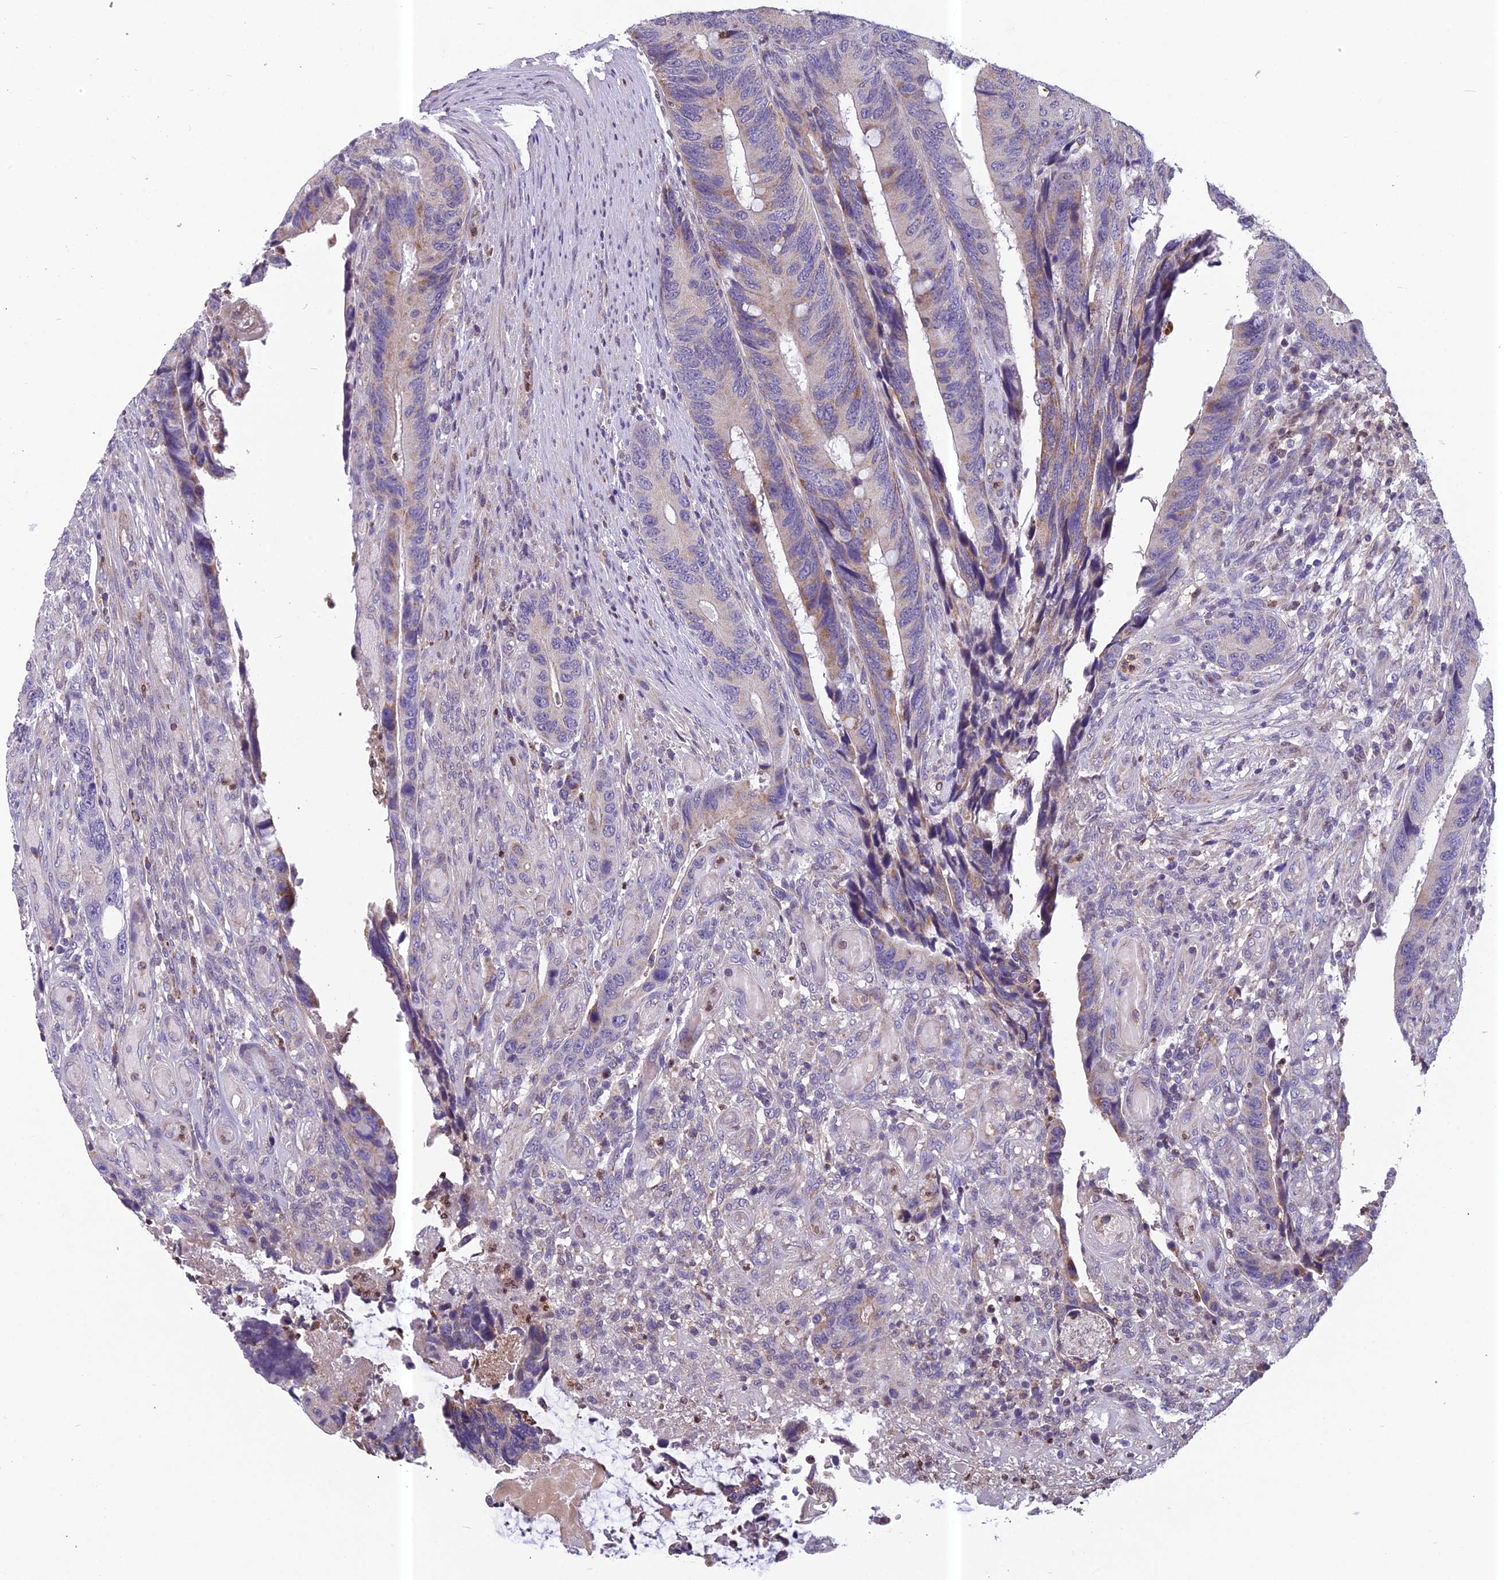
{"staining": {"intensity": "weak", "quantity": "<25%", "location": "cytoplasmic/membranous"}, "tissue": "colorectal cancer", "cell_type": "Tumor cells", "image_type": "cancer", "snomed": [{"axis": "morphology", "description": "Adenocarcinoma, NOS"}, {"axis": "topography", "description": "Colon"}], "caption": "Protein analysis of colorectal cancer (adenocarcinoma) reveals no significant expression in tumor cells. (DAB immunohistochemistry visualized using brightfield microscopy, high magnification).", "gene": "ENSG00000188897", "patient": {"sex": "male", "age": 87}}